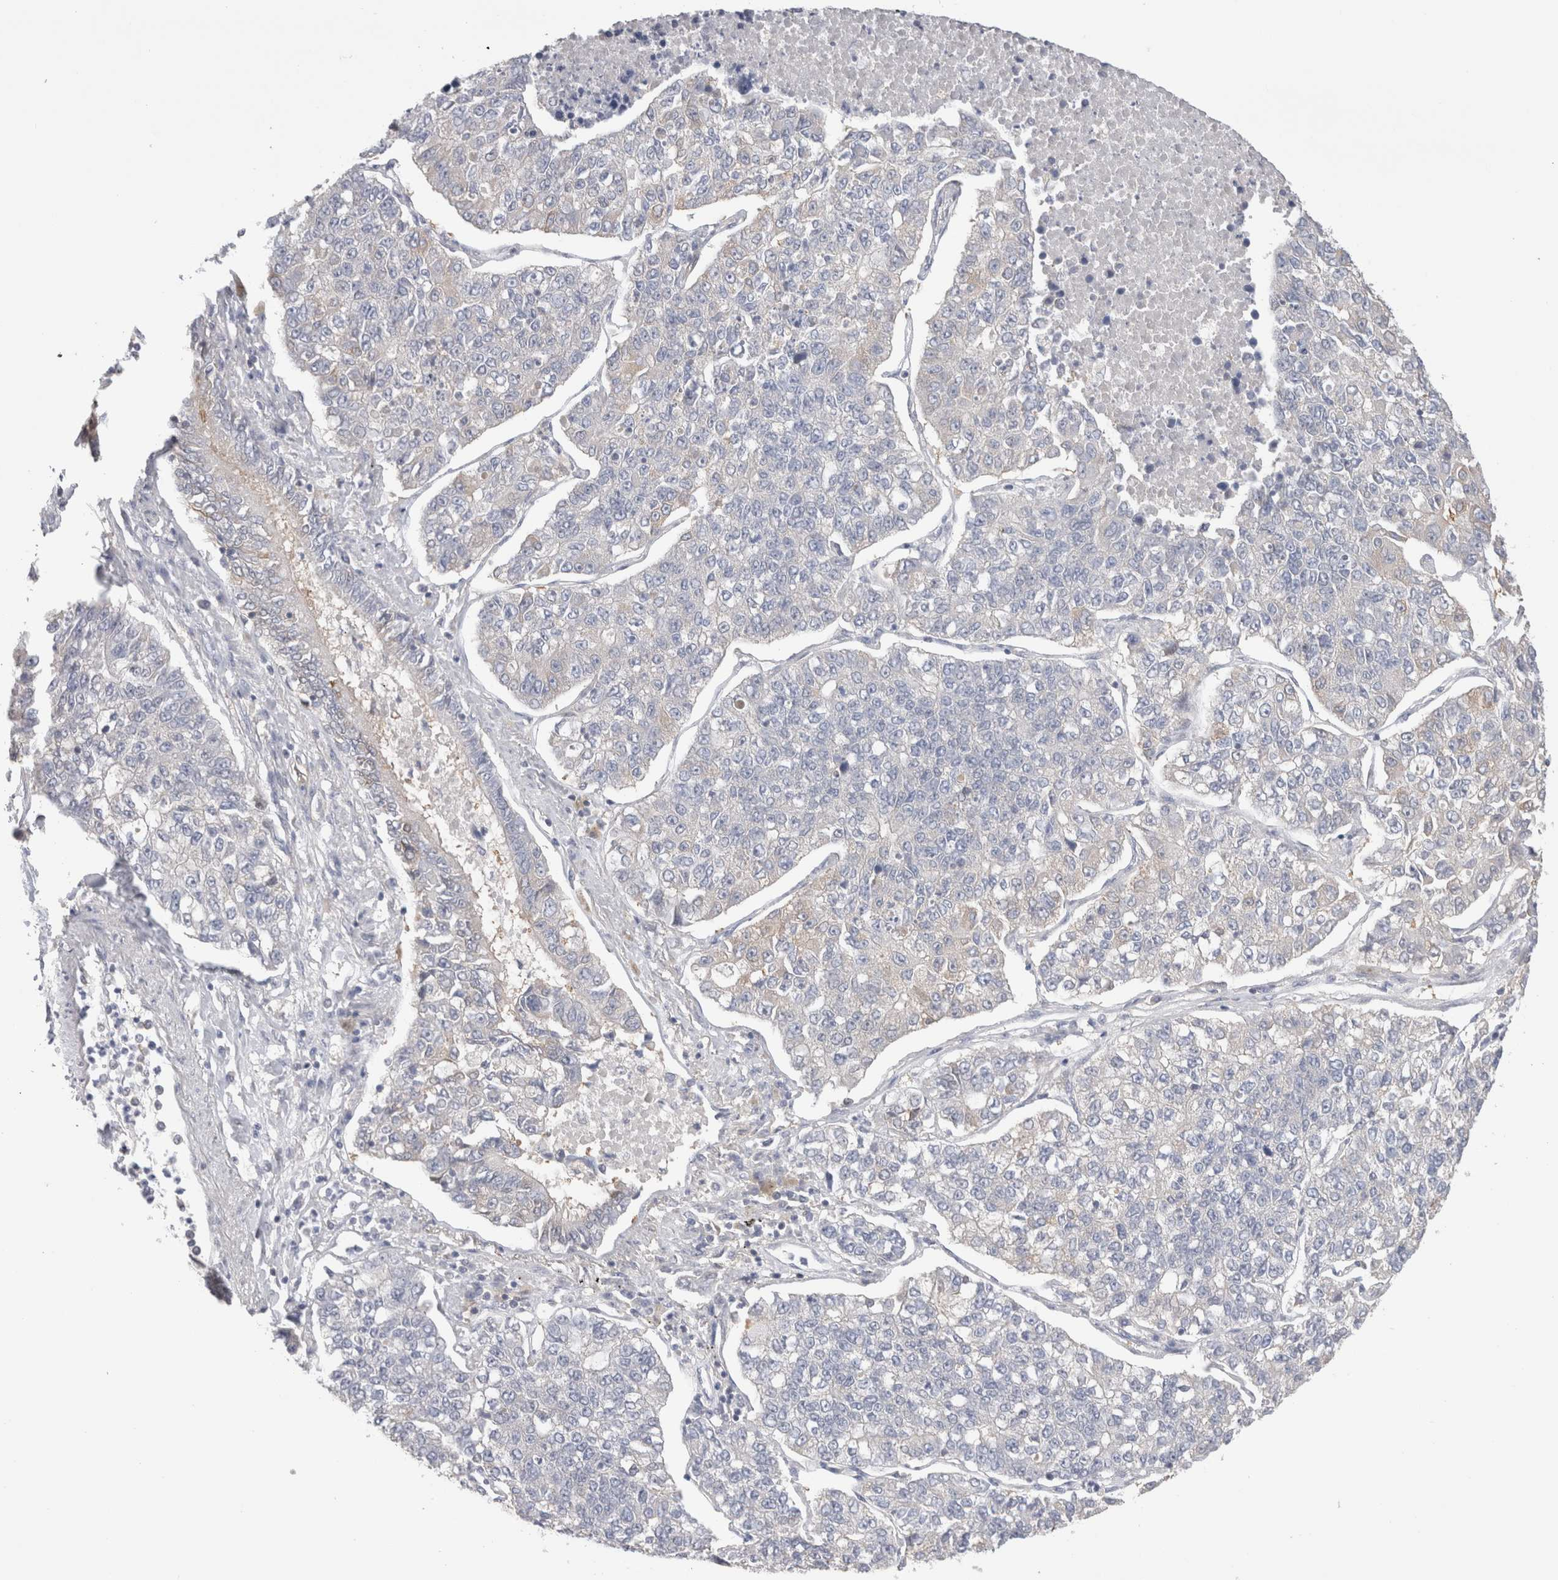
{"staining": {"intensity": "negative", "quantity": "none", "location": "none"}, "tissue": "lung cancer", "cell_type": "Tumor cells", "image_type": "cancer", "snomed": [{"axis": "morphology", "description": "Adenocarcinoma, NOS"}, {"axis": "topography", "description": "Lung"}], "caption": "Lung adenocarcinoma was stained to show a protein in brown. There is no significant staining in tumor cells.", "gene": "CAPN2", "patient": {"sex": "male", "age": 49}}